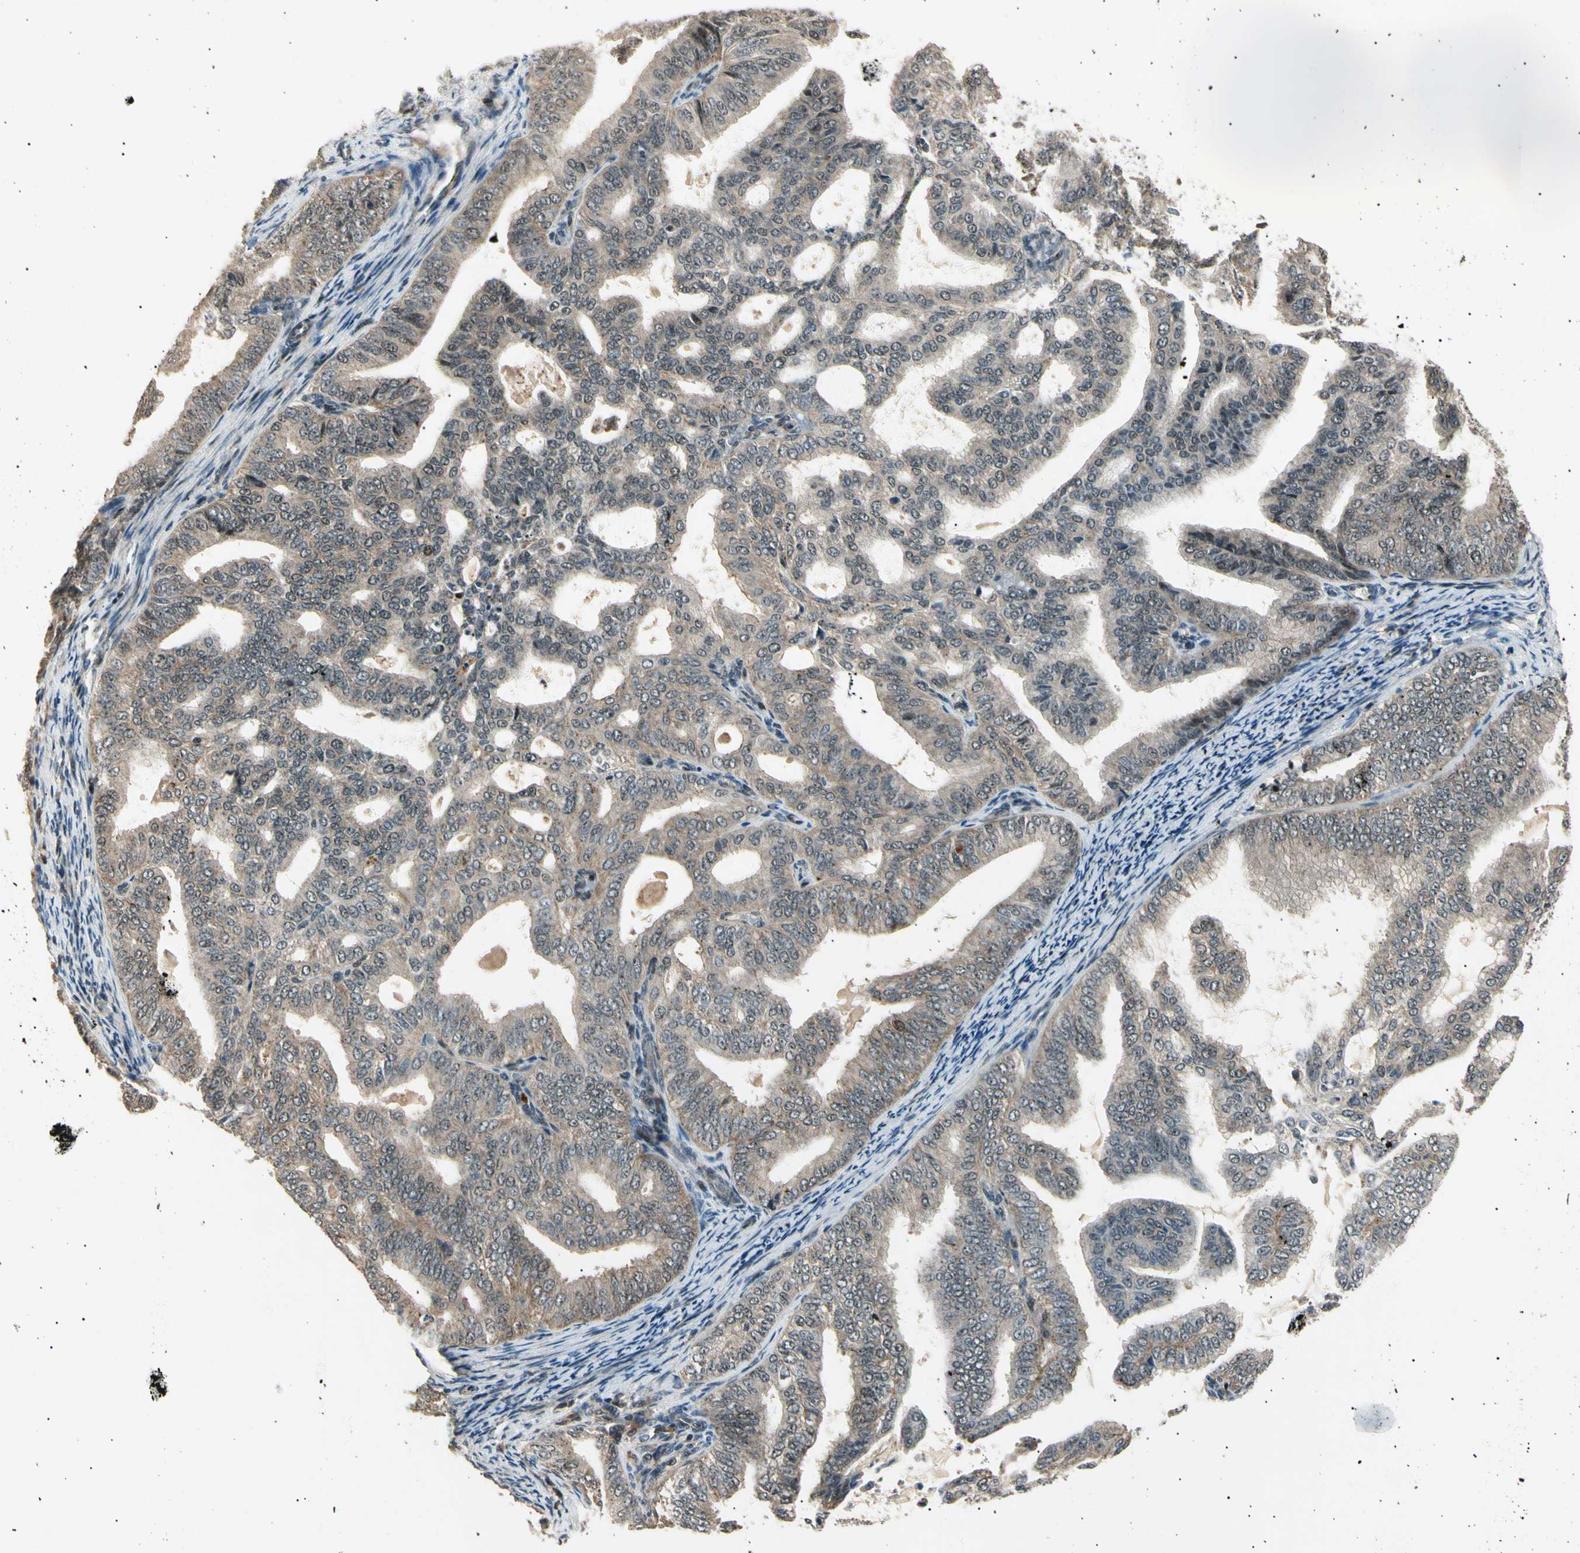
{"staining": {"intensity": "weak", "quantity": "25%-75%", "location": "cytoplasmic/membranous"}, "tissue": "endometrial cancer", "cell_type": "Tumor cells", "image_type": "cancer", "snomed": [{"axis": "morphology", "description": "Adenocarcinoma, NOS"}, {"axis": "topography", "description": "Endometrium"}], "caption": "A brown stain highlights weak cytoplasmic/membranous staining of a protein in endometrial cancer tumor cells.", "gene": "NUAK2", "patient": {"sex": "female", "age": 58}}